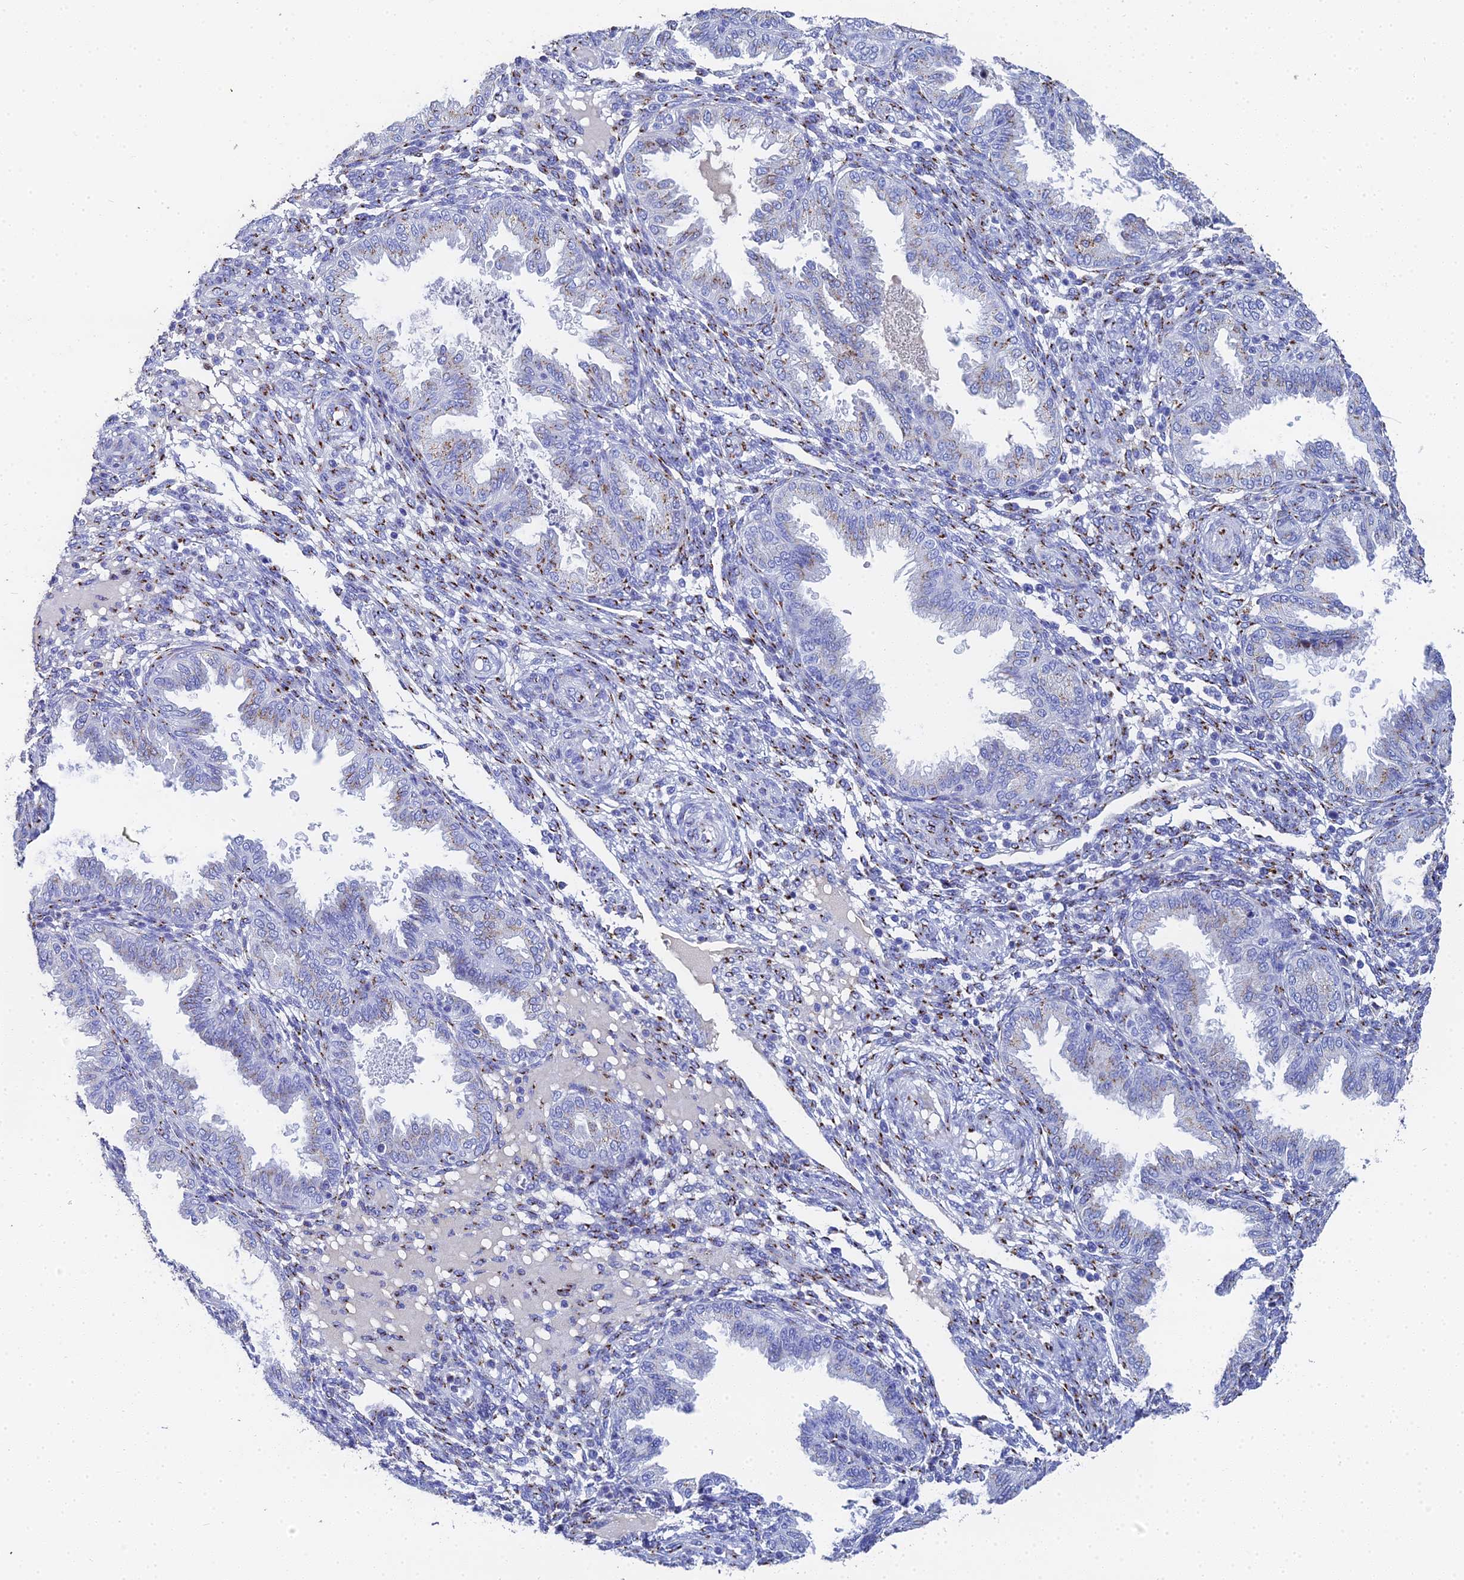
{"staining": {"intensity": "moderate", "quantity": "25%-75%", "location": "cytoplasmic/membranous"}, "tissue": "endometrium", "cell_type": "Cells in endometrial stroma", "image_type": "normal", "snomed": [{"axis": "morphology", "description": "Normal tissue, NOS"}, {"axis": "topography", "description": "Endometrium"}], "caption": "Immunohistochemical staining of unremarkable endometrium displays 25%-75% levels of moderate cytoplasmic/membranous protein staining in about 25%-75% of cells in endometrial stroma.", "gene": "ENSG00000268674", "patient": {"sex": "female", "age": 33}}